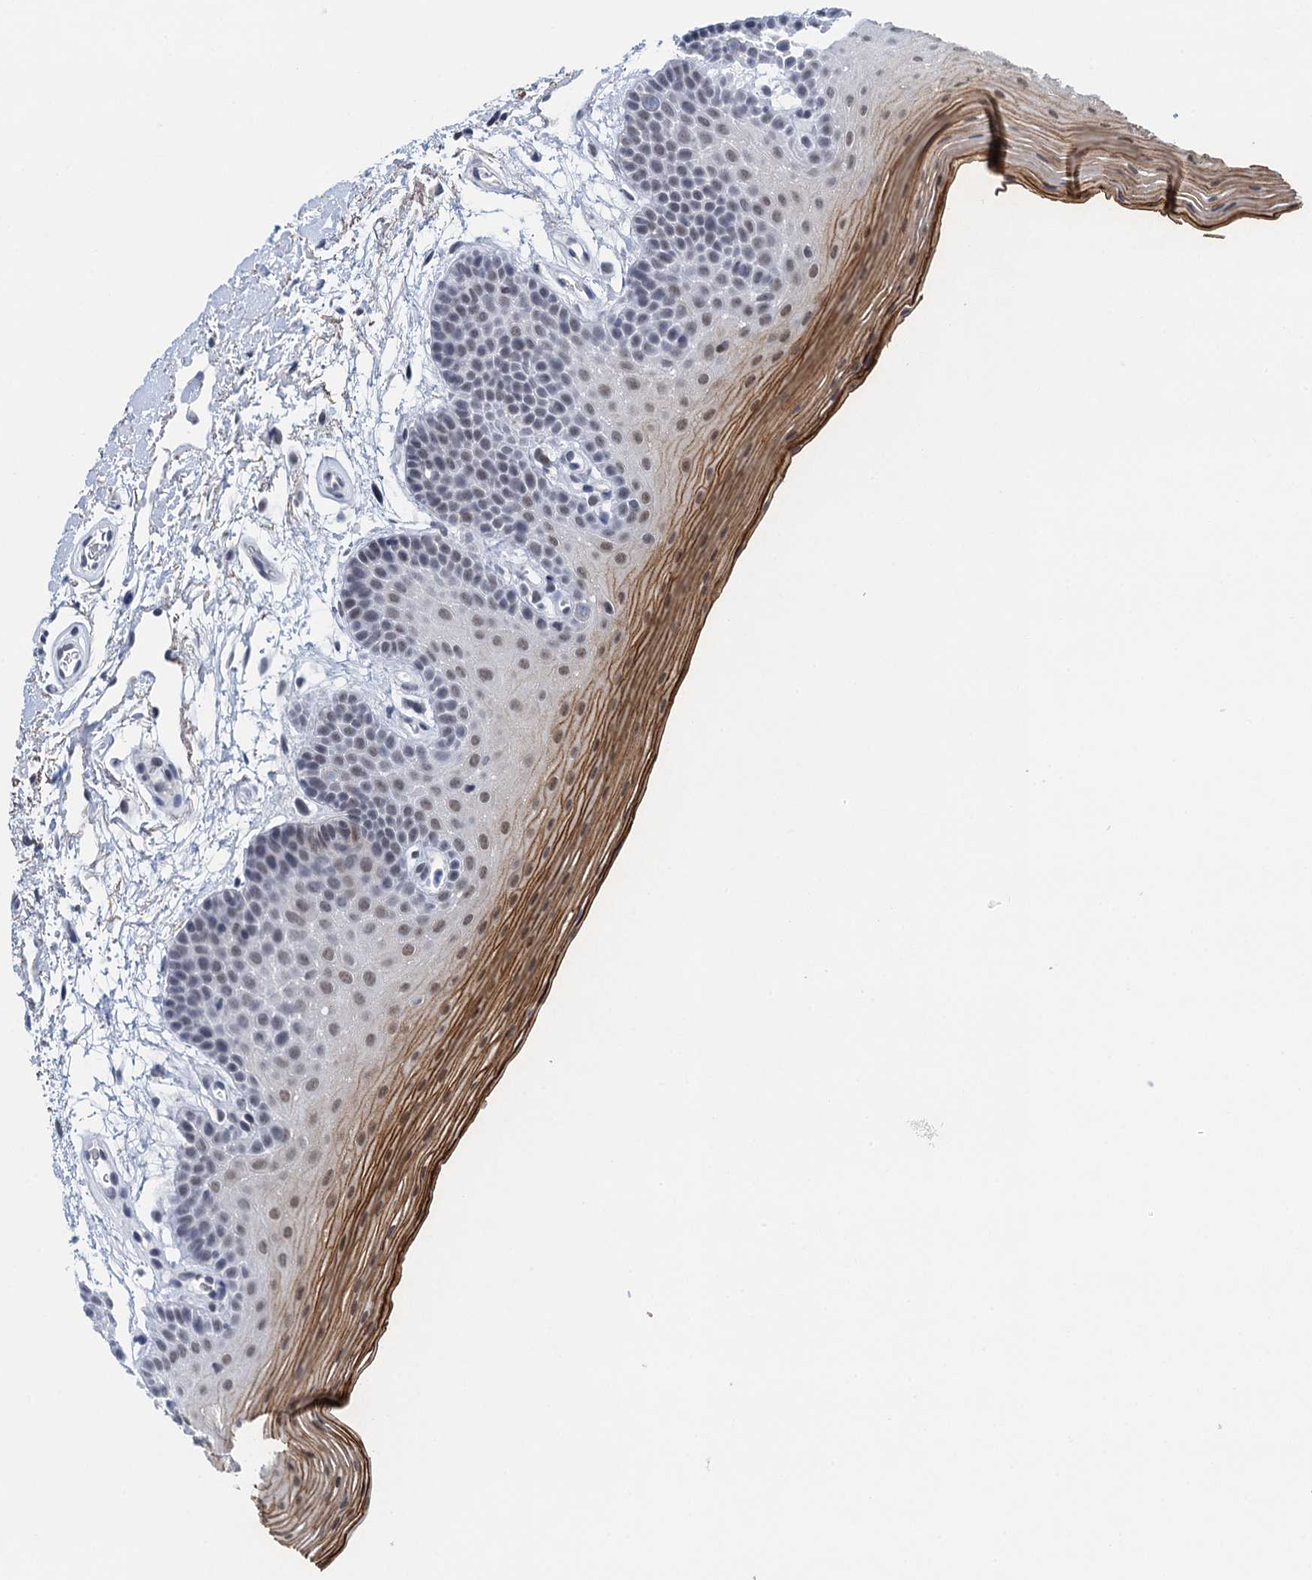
{"staining": {"intensity": "moderate", "quantity": "25%-75%", "location": "cytoplasmic/membranous,nuclear"}, "tissue": "oral mucosa", "cell_type": "Squamous epithelial cells", "image_type": "normal", "snomed": [{"axis": "morphology", "description": "Normal tissue, NOS"}, {"axis": "topography", "description": "Oral tissue"}], "caption": "Immunohistochemistry (IHC) photomicrograph of benign oral mucosa stained for a protein (brown), which shows medium levels of moderate cytoplasmic/membranous,nuclear positivity in about 25%-75% of squamous epithelial cells.", "gene": "EPS8L1", "patient": {"sex": "male", "age": 62}}